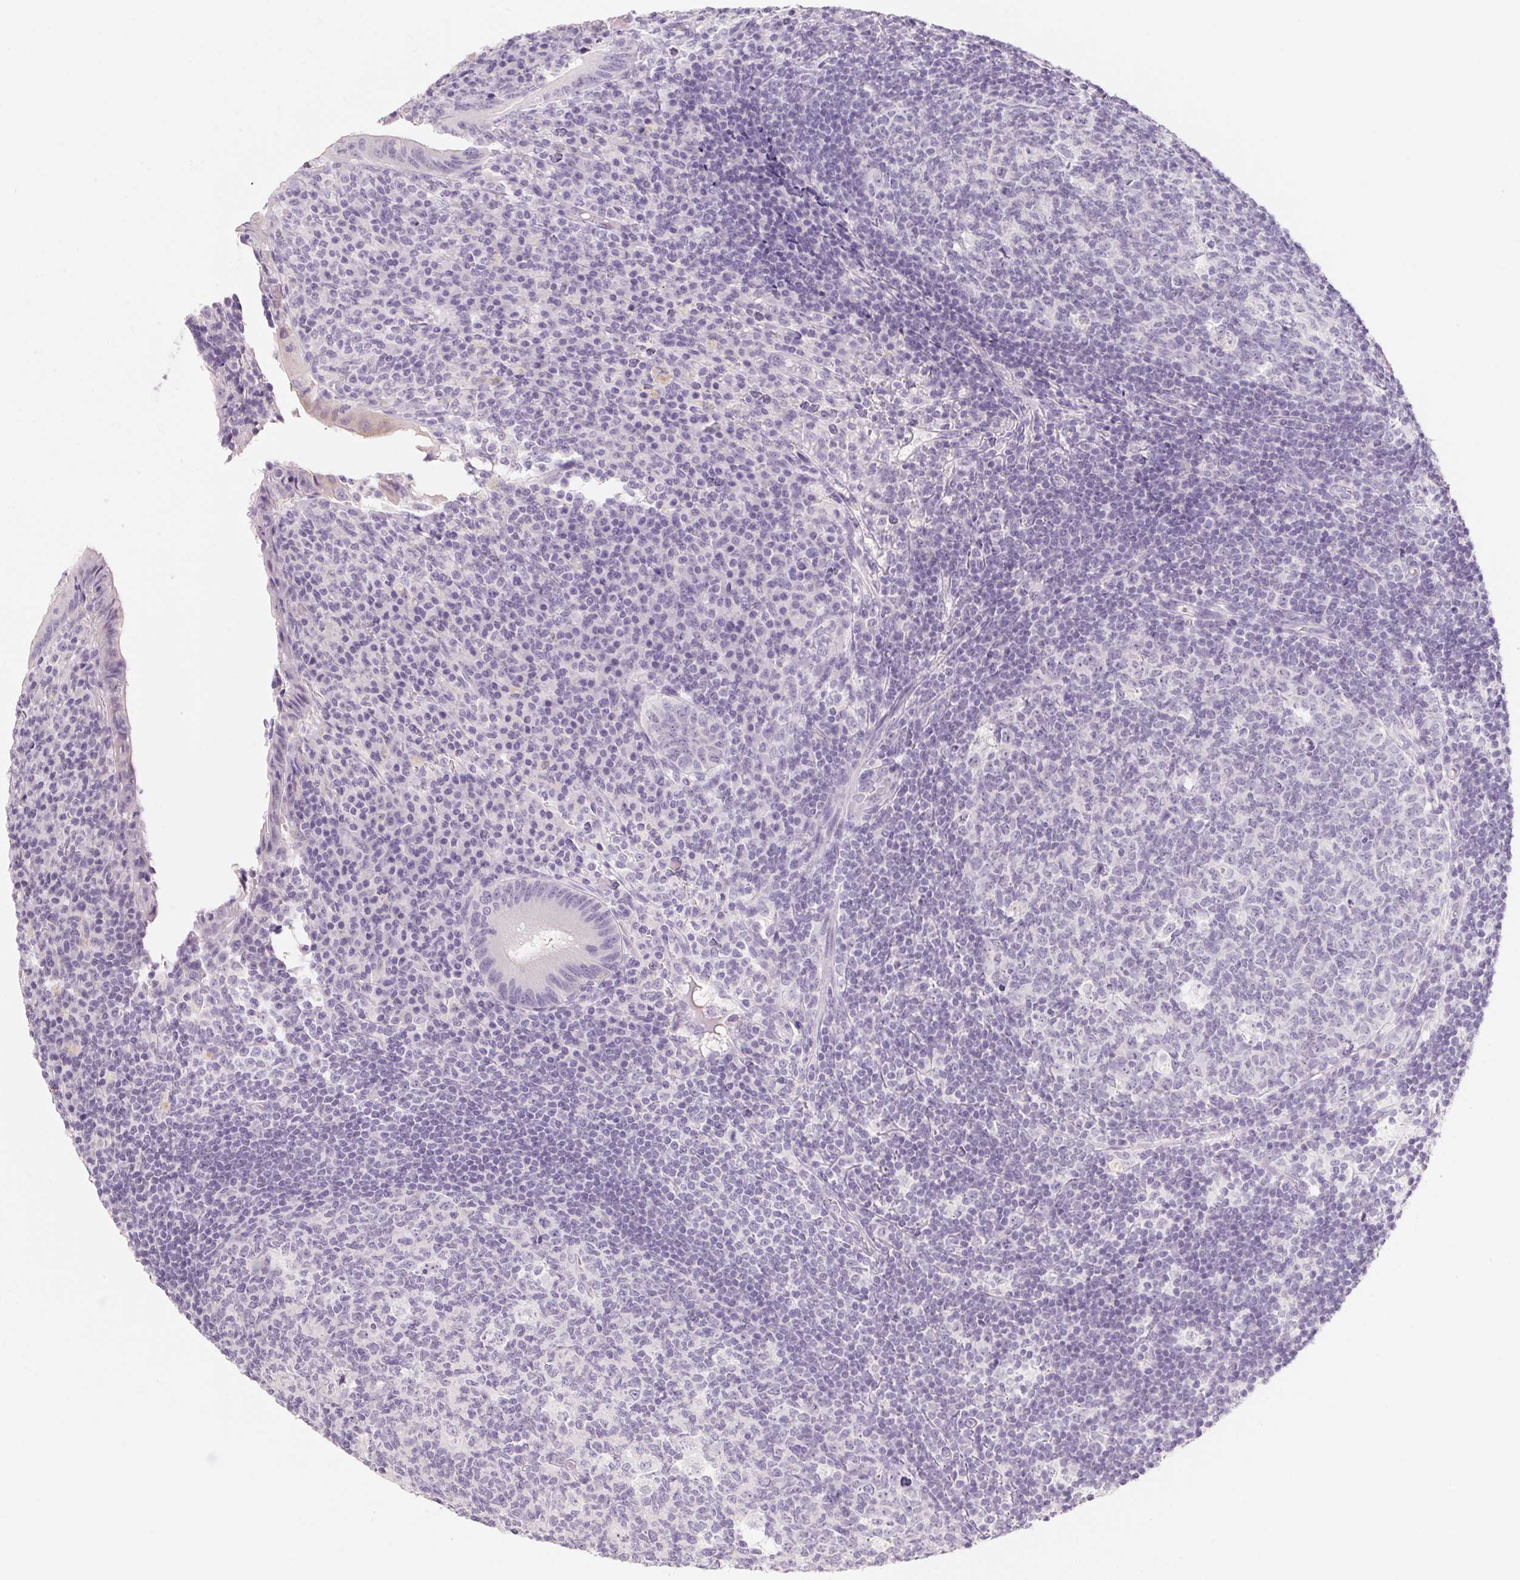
{"staining": {"intensity": "negative", "quantity": "none", "location": "none"}, "tissue": "appendix", "cell_type": "Glandular cells", "image_type": "normal", "snomed": [{"axis": "morphology", "description": "Normal tissue, NOS"}, {"axis": "topography", "description": "Appendix"}], "caption": "The immunohistochemistry micrograph has no significant staining in glandular cells of appendix. Brightfield microscopy of immunohistochemistry stained with DAB (3,3'-diaminobenzidine) (brown) and hematoxylin (blue), captured at high magnification.", "gene": "CAPZA3", "patient": {"sex": "male", "age": 18}}